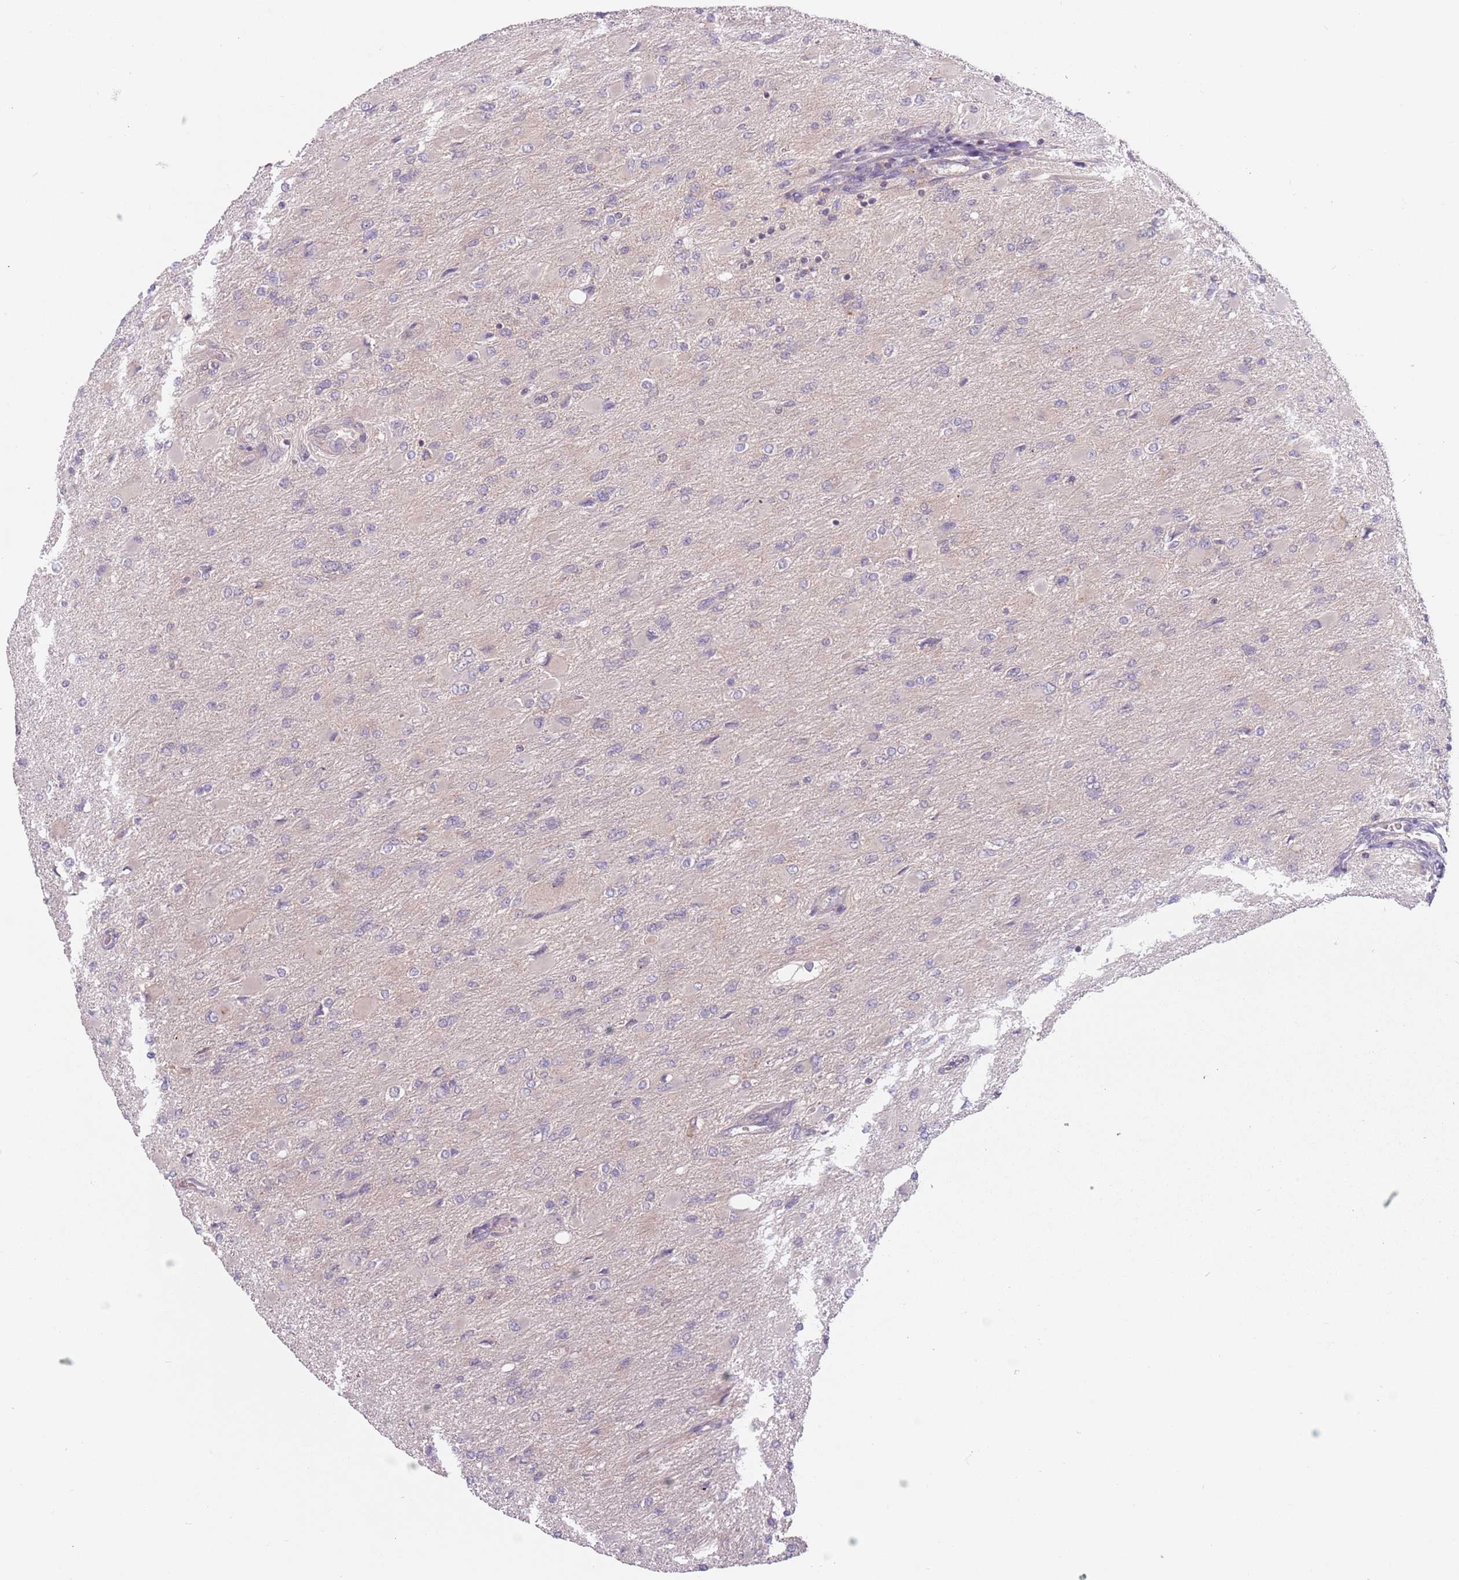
{"staining": {"intensity": "negative", "quantity": "none", "location": "none"}, "tissue": "glioma", "cell_type": "Tumor cells", "image_type": "cancer", "snomed": [{"axis": "morphology", "description": "Glioma, malignant, High grade"}, {"axis": "topography", "description": "Cerebral cortex"}], "caption": "Tumor cells are negative for protein expression in human glioma.", "gene": "ASB13", "patient": {"sex": "female", "age": 36}}